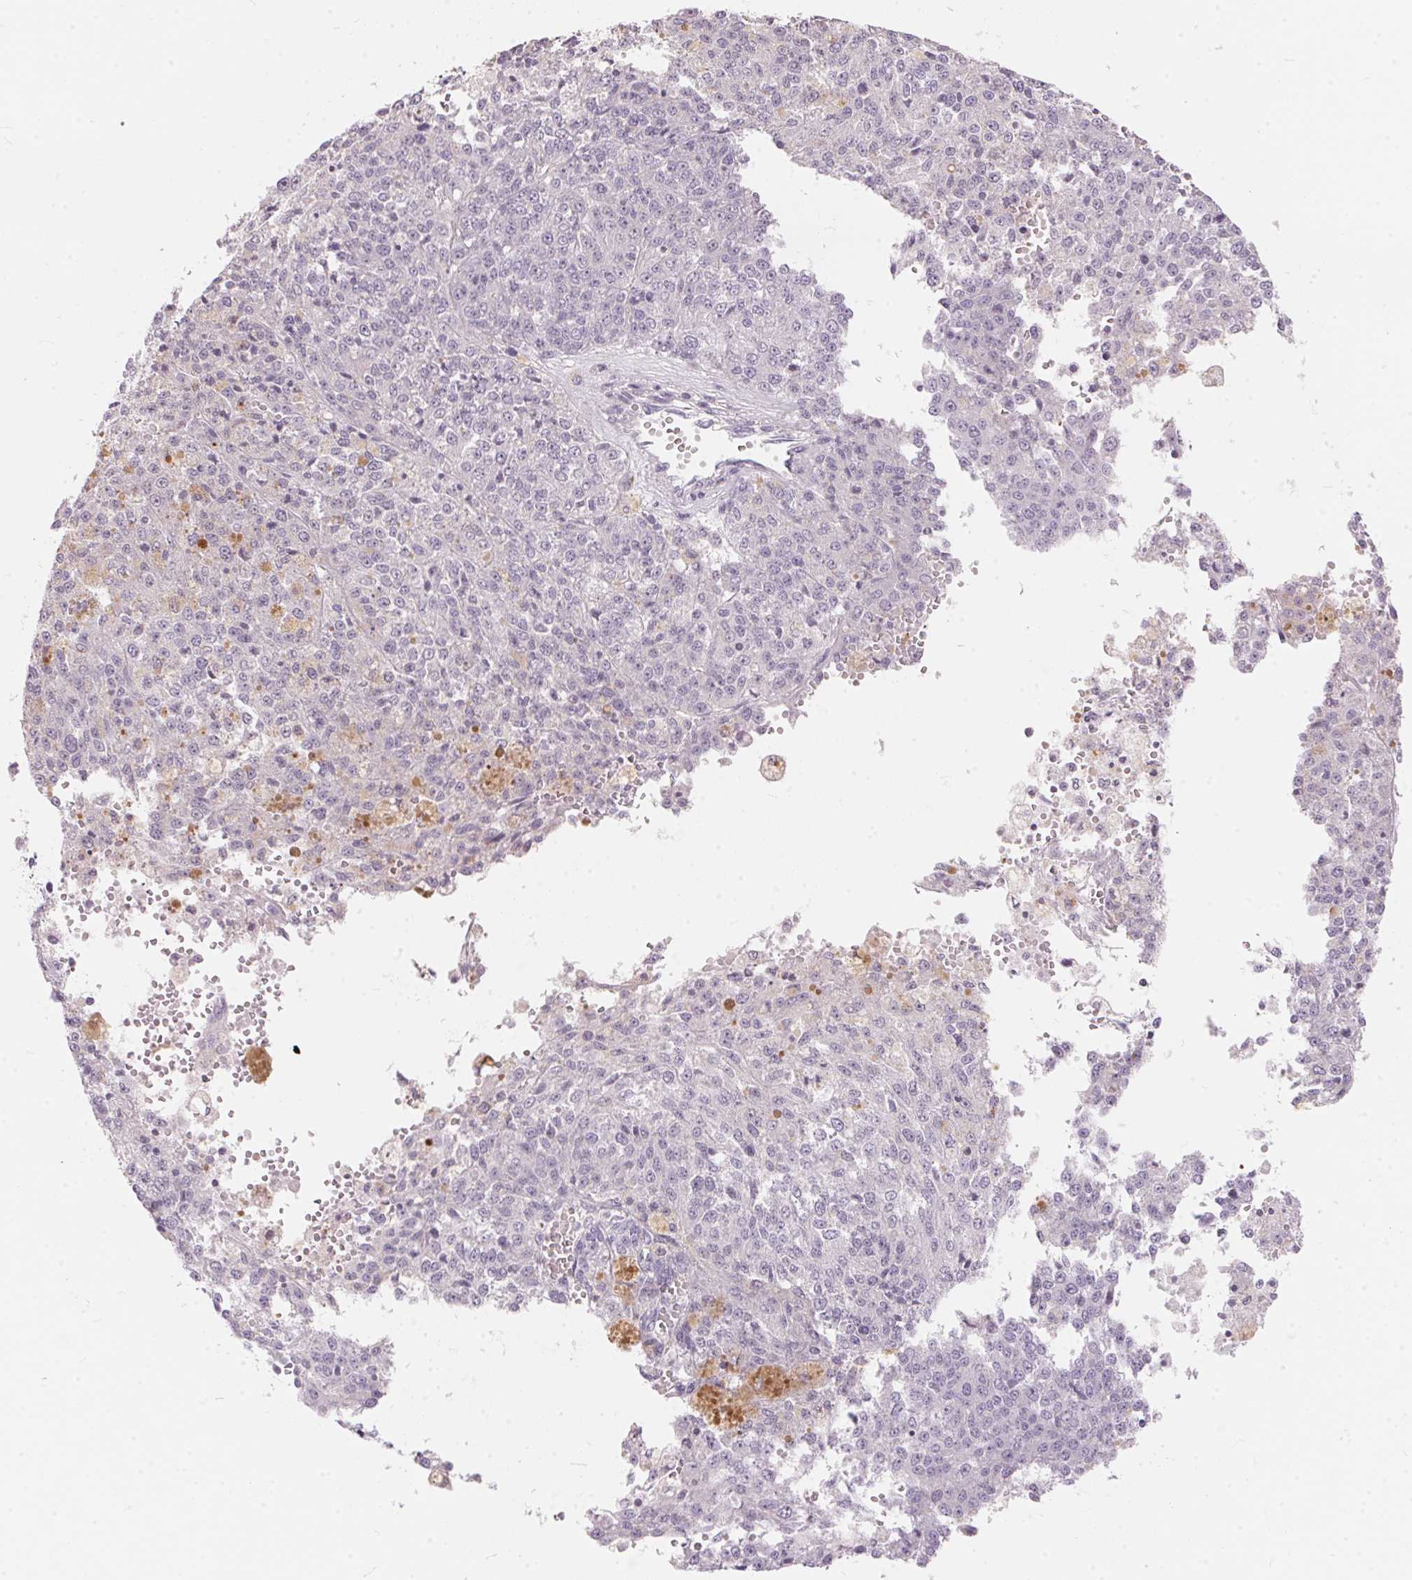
{"staining": {"intensity": "negative", "quantity": "none", "location": "none"}, "tissue": "melanoma", "cell_type": "Tumor cells", "image_type": "cancer", "snomed": [{"axis": "morphology", "description": "Malignant melanoma, Metastatic site"}, {"axis": "topography", "description": "Lymph node"}], "caption": "Immunohistochemistry (IHC) photomicrograph of neoplastic tissue: melanoma stained with DAB (3,3'-diaminobenzidine) demonstrates no significant protein expression in tumor cells. The staining was performed using DAB (3,3'-diaminobenzidine) to visualize the protein expression in brown, while the nuclei were stained in blue with hematoxylin (Magnification: 20x).", "gene": "SERPINB1", "patient": {"sex": "female", "age": 64}}